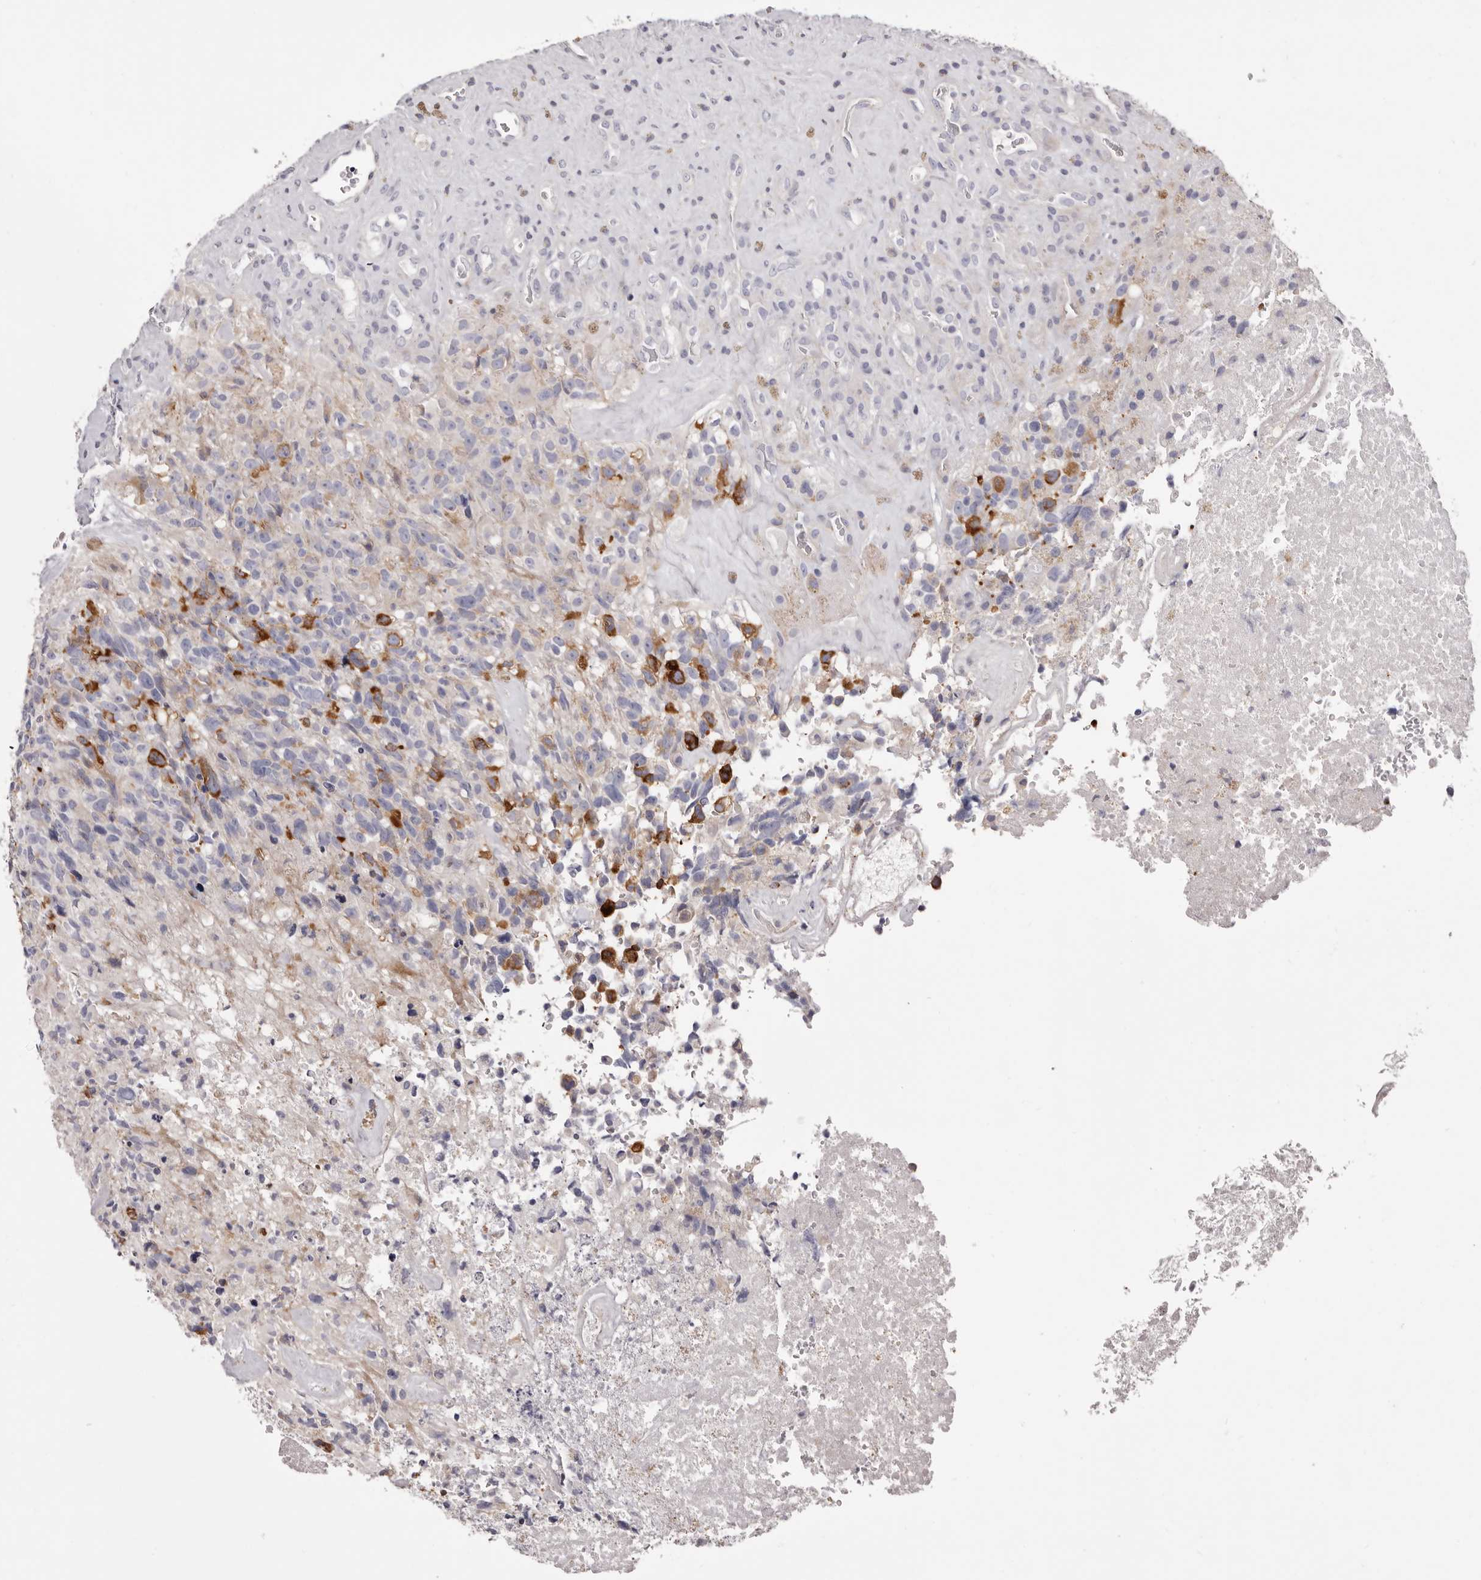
{"staining": {"intensity": "negative", "quantity": "none", "location": "none"}, "tissue": "glioma", "cell_type": "Tumor cells", "image_type": "cancer", "snomed": [{"axis": "morphology", "description": "Glioma, malignant, High grade"}, {"axis": "topography", "description": "Brain"}], "caption": "The photomicrograph reveals no significant positivity in tumor cells of glioma.", "gene": "PEG10", "patient": {"sex": "male", "age": 69}}